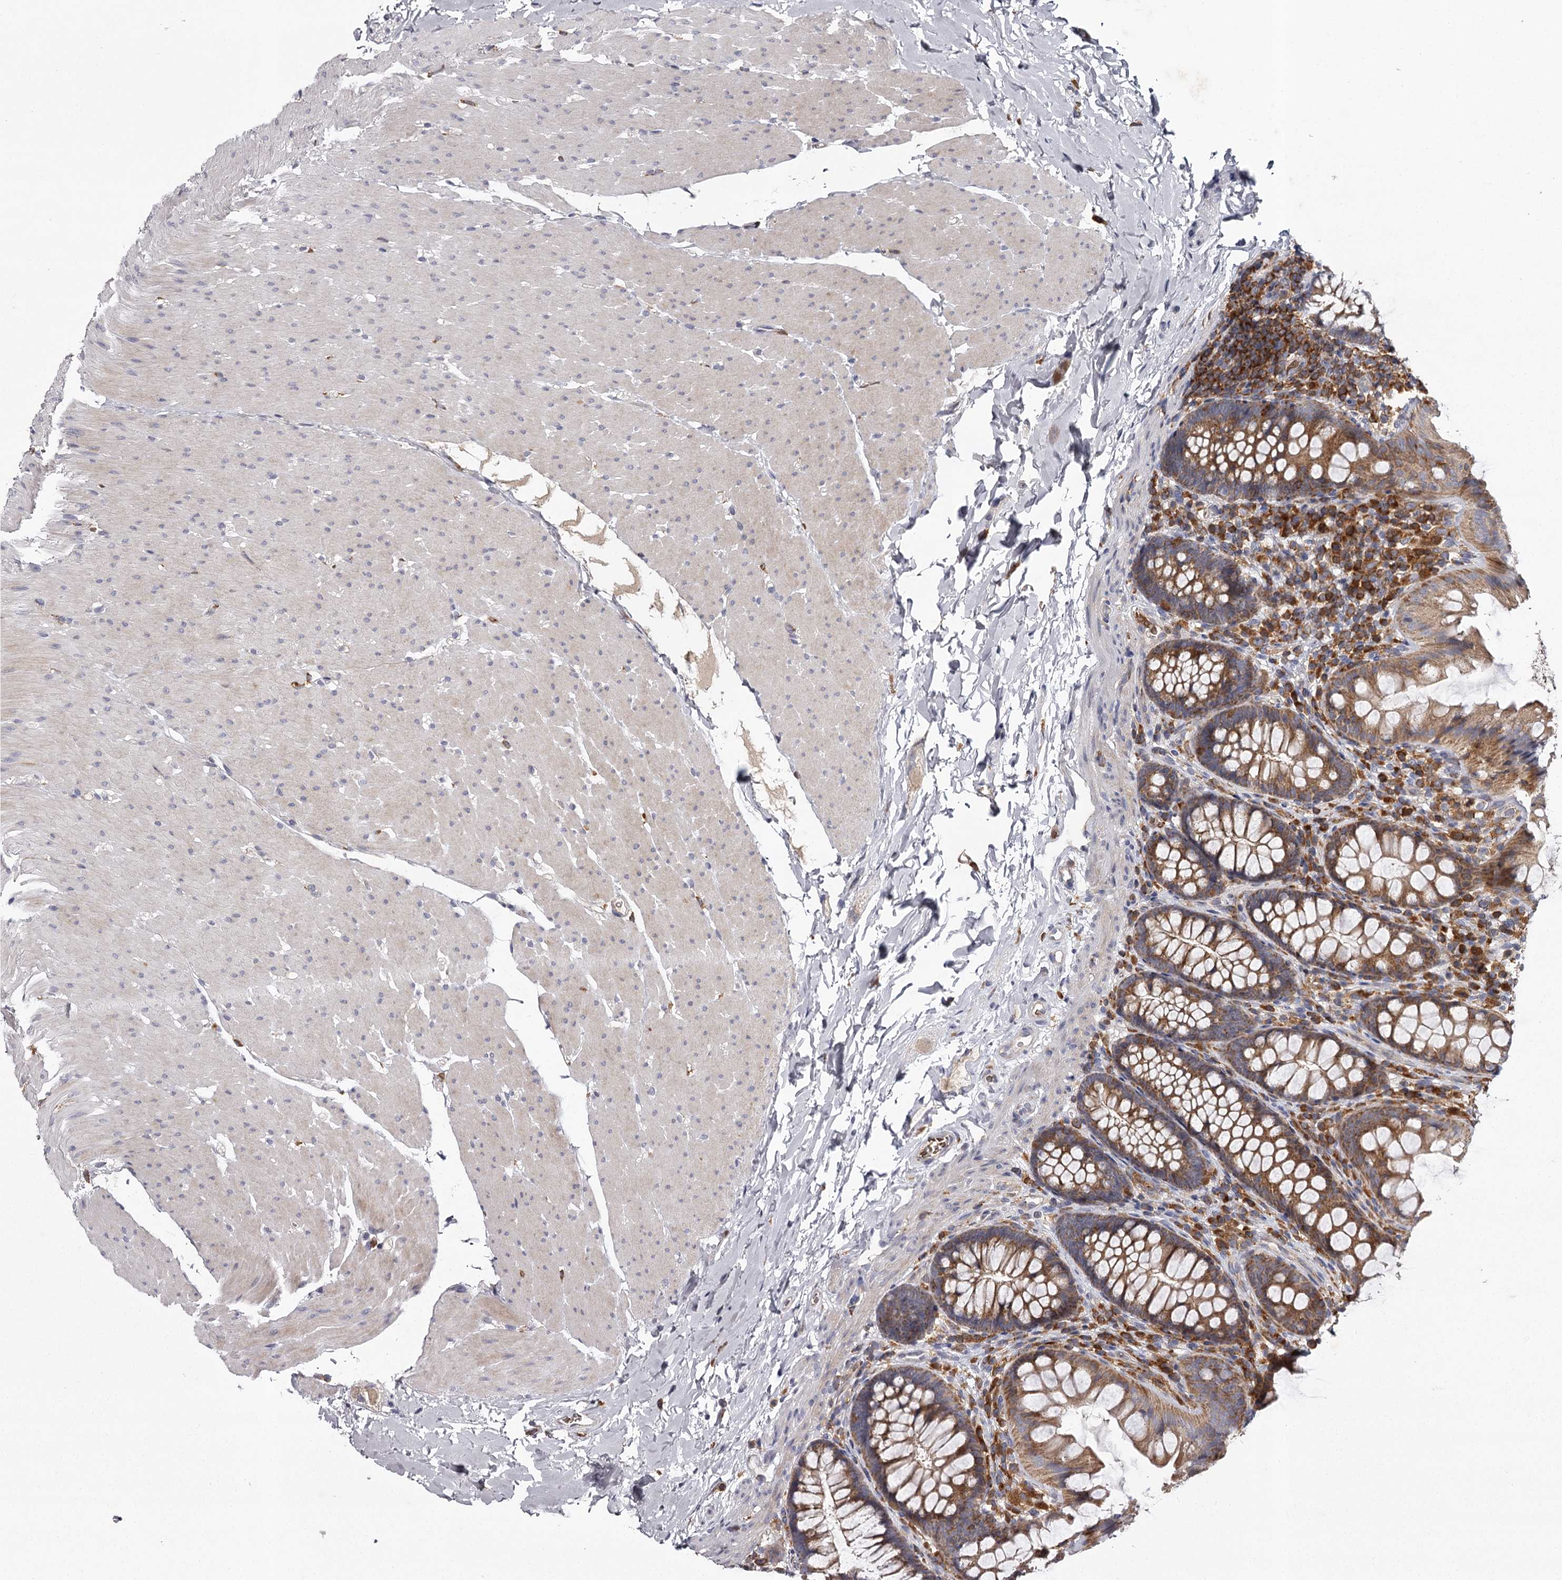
{"staining": {"intensity": "weak", "quantity": "<25%", "location": "cytoplasmic/membranous"}, "tissue": "colon", "cell_type": "Endothelial cells", "image_type": "normal", "snomed": [{"axis": "morphology", "description": "Normal tissue, NOS"}, {"axis": "topography", "description": "Colon"}], "caption": "The photomicrograph shows no staining of endothelial cells in unremarkable colon. (Brightfield microscopy of DAB immunohistochemistry (IHC) at high magnification).", "gene": "RASSF6", "patient": {"sex": "female", "age": 62}}